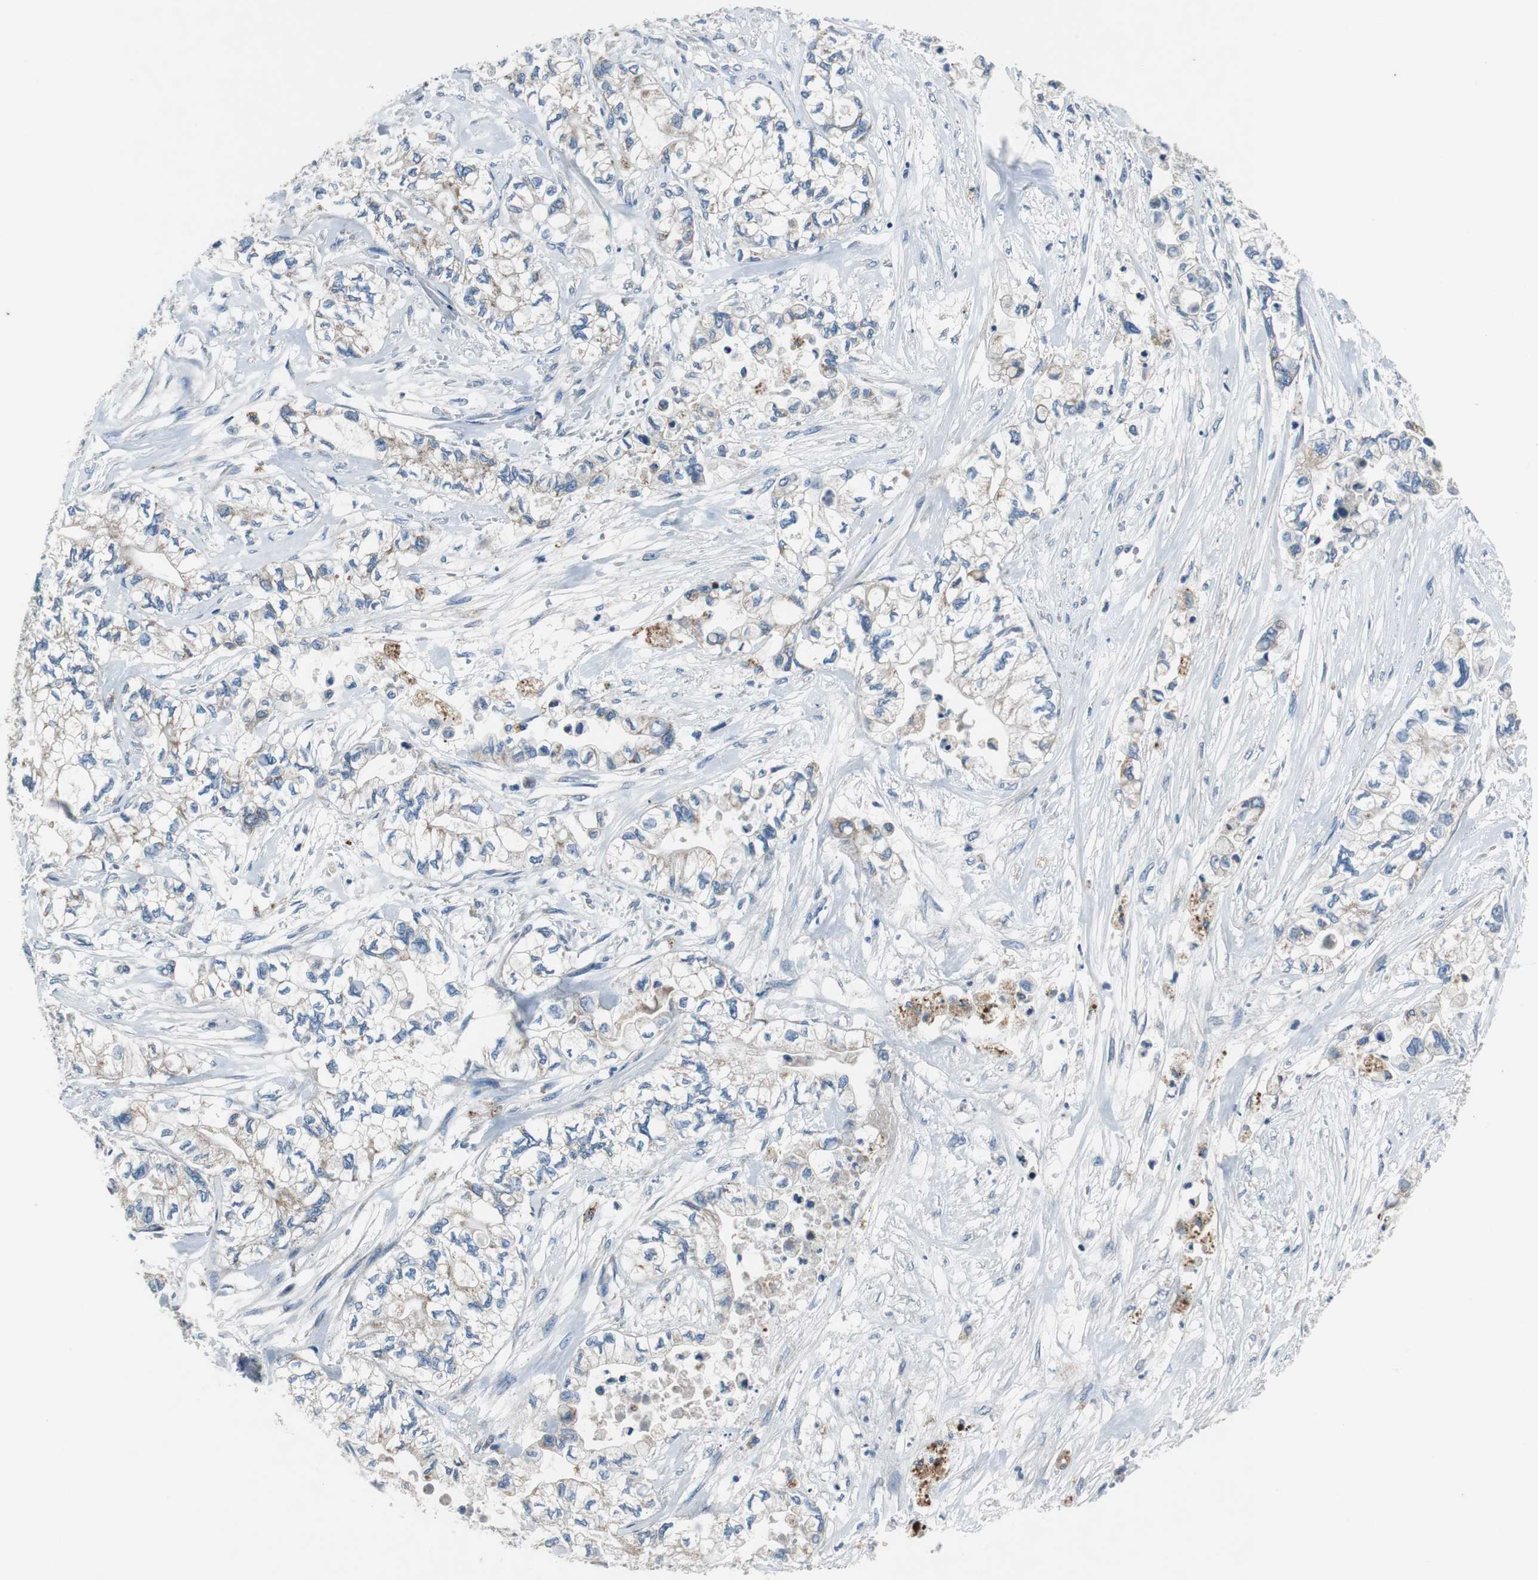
{"staining": {"intensity": "moderate", "quantity": "25%-75%", "location": "cytoplasmic/membranous"}, "tissue": "pancreatic cancer", "cell_type": "Tumor cells", "image_type": "cancer", "snomed": [{"axis": "morphology", "description": "Adenocarcinoma, NOS"}, {"axis": "topography", "description": "Pancreas"}], "caption": "The photomicrograph reveals a brown stain indicating the presence of a protein in the cytoplasmic/membranous of tumor cells in pancreatic cancer.", "gene": "NLGN1", "patient": {"sex": "male", "age": 79}}